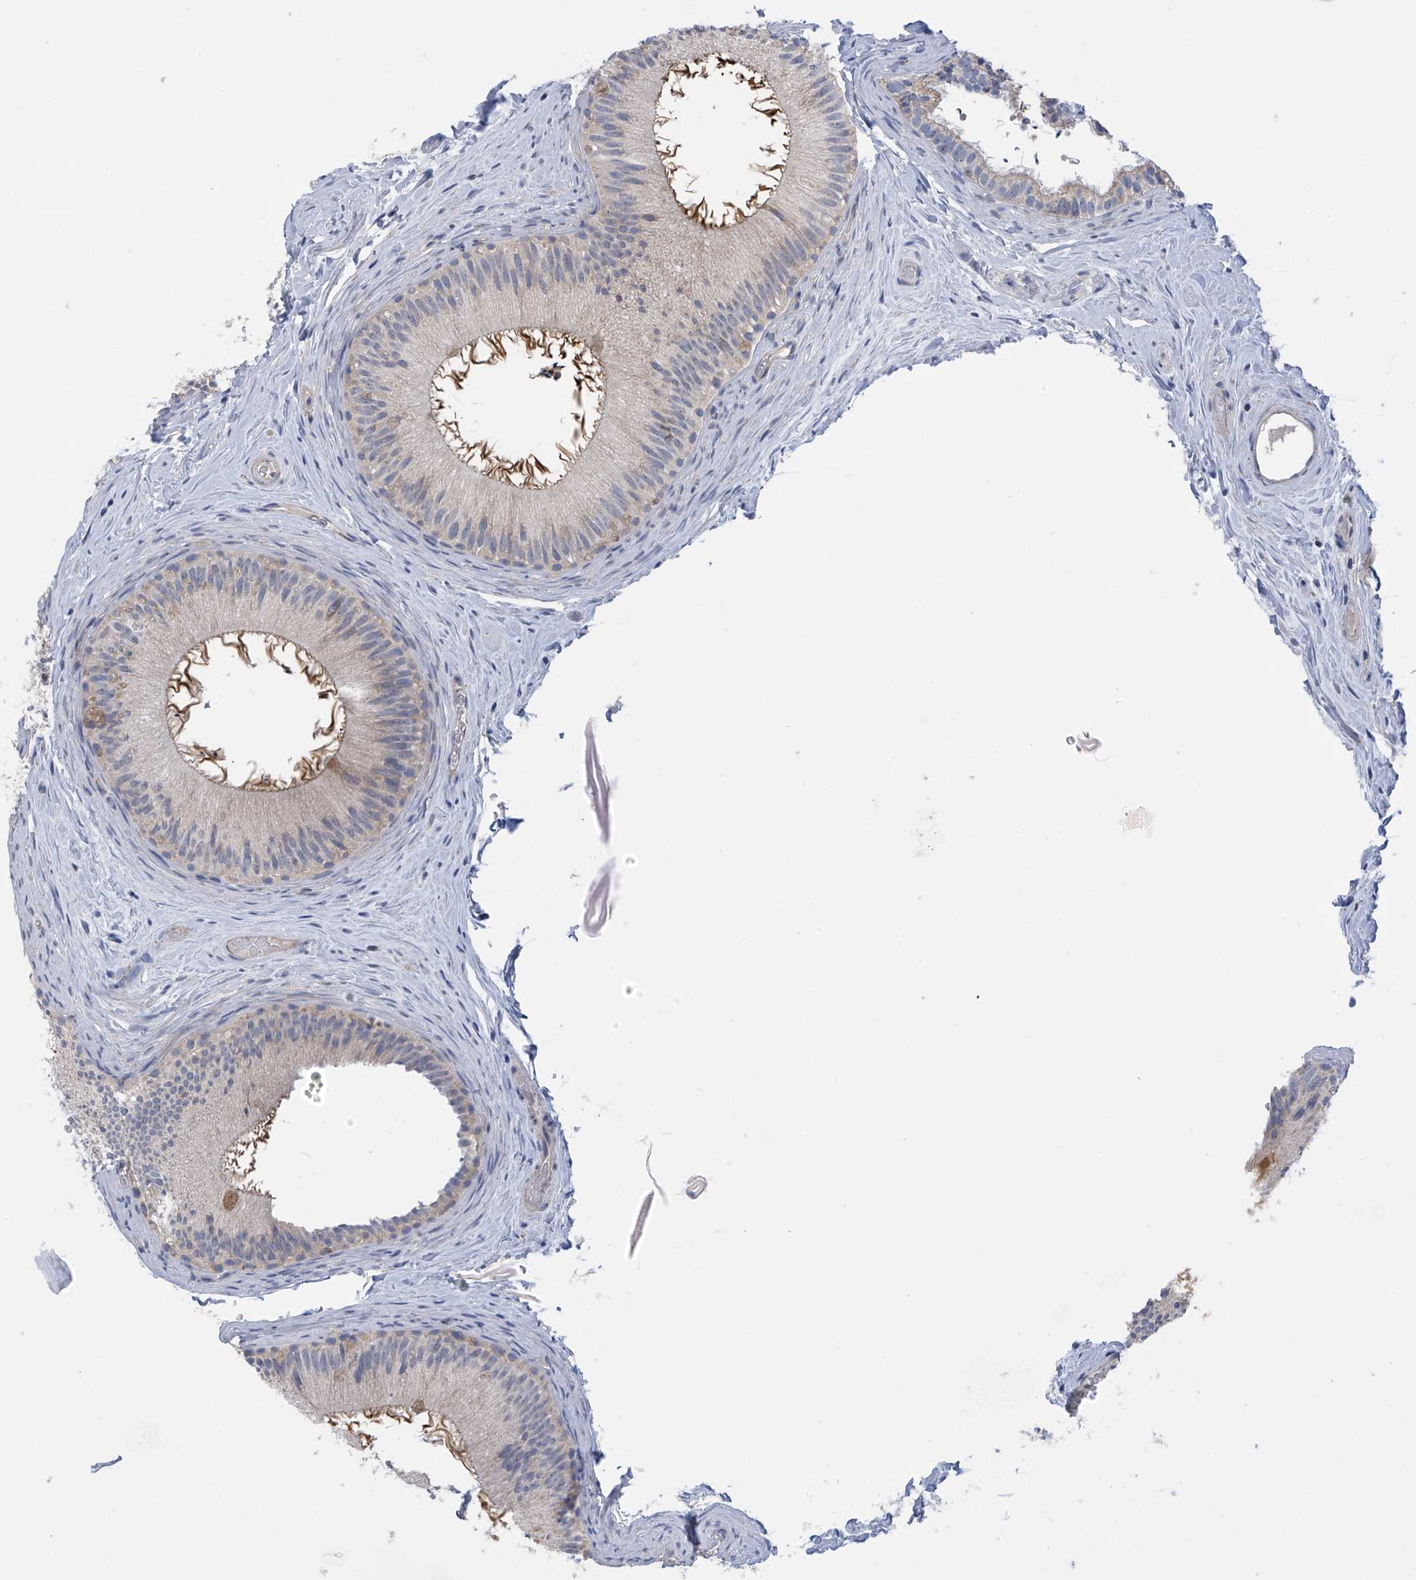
{"staining": {"intensity": "negative", "quantity": "none", "location": "none"}, "tissue": "epididymis", "cell_type": "Glandular cells", "image_type": "normal", "snomed": [{"axis": "morphology", "description": "Normal tissue, NOS"}, {"axis": "topography", "description": "Epididymis"}], "caption": "This is an immunohistochemistry (IHC) image of normal human epididymis. There is no staining in glandular cells.", "gene": "SLCO4A1", "patient": {"sex": "male", "age": 50}}